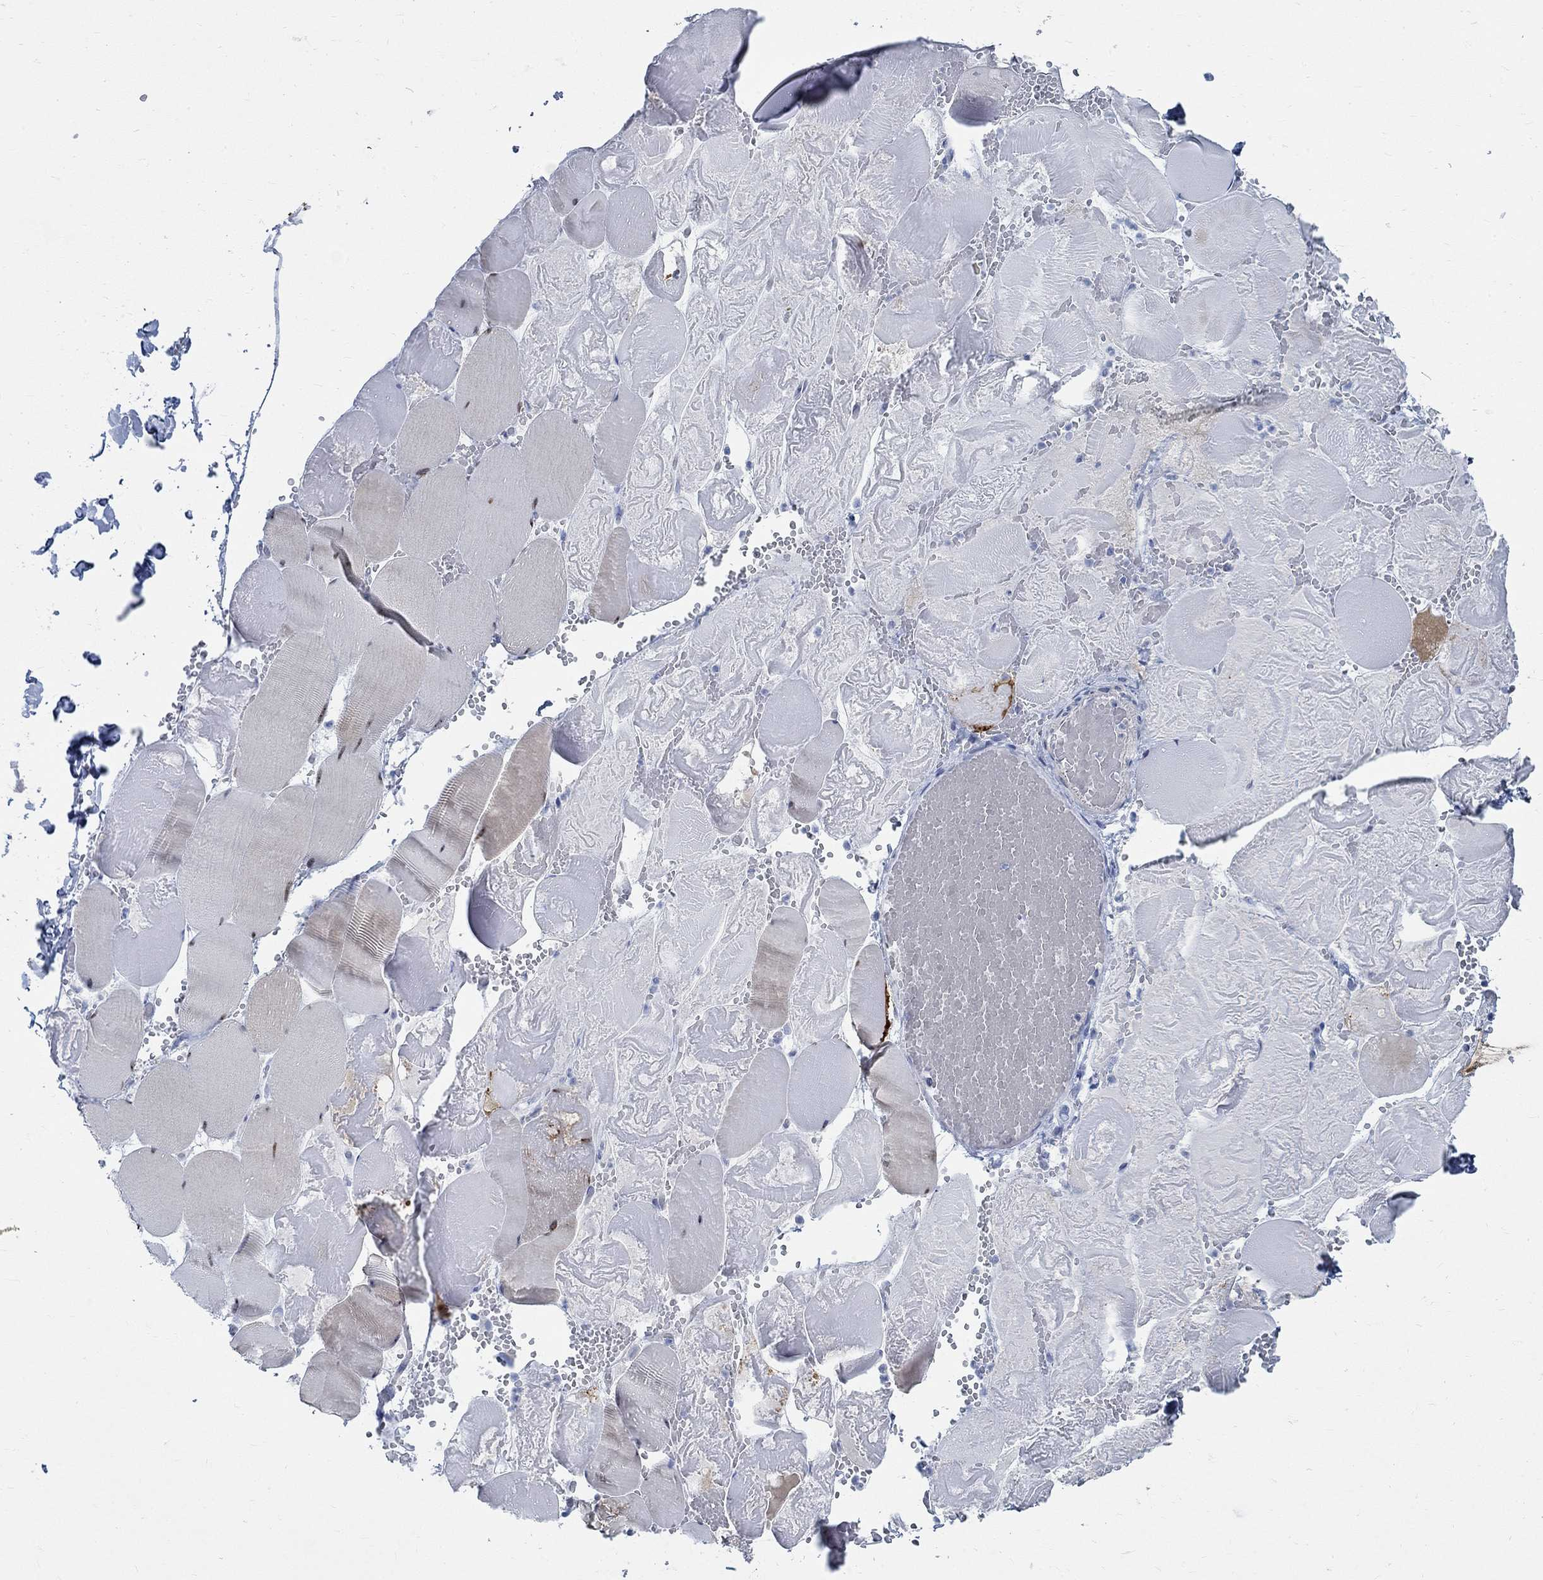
{"staining": {"intensity": "weak", "quantity": "<25%", "location": "nuclear"}, "tissue": "skeletal muscle", "cell_type": "Myocytes", "image_type": "normal", "snomed": [{"axis": "morphology", "description": "Normal tissue, NOS"}, {"axis": "morphology", "description": "Malignant melanoma, Metastatic site"}, {"axis": "topography", "description": "Skeletal muscle"}], "caption": "Myocytes are negative for protein expression in benign human skeletal muscle. (Immunohistochemistry, brightfield microscopy, high magnification).", "gene": "RBM20", "patient": {"sex": "male", "age": 50}}